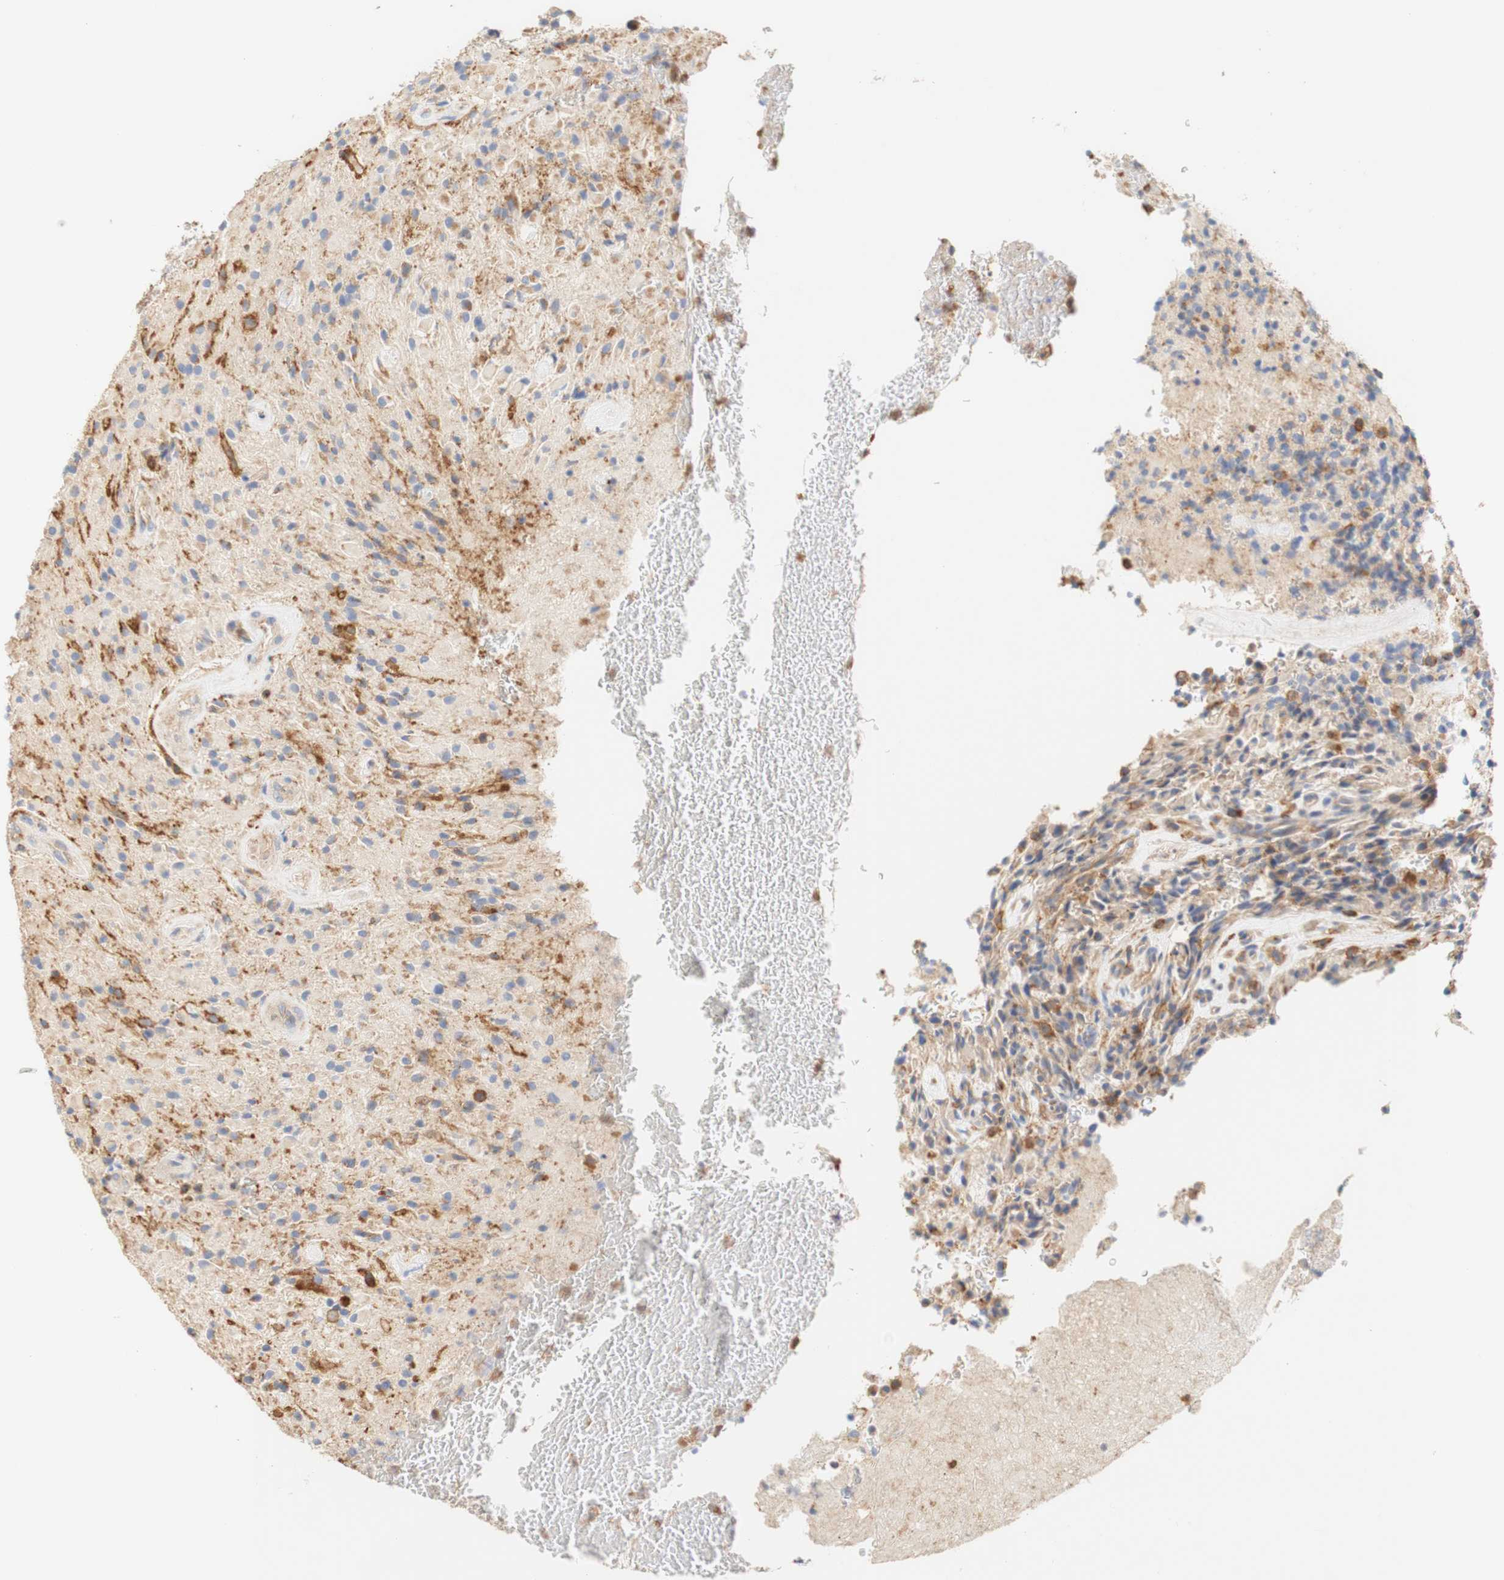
{"staining": {"intensity": "strong", "quantity": "25%-75%", "location": "cytoplasmic/membranous"}, "tissue": "glioma", "cell_type": "Tumor cells", "image_type": "cancer", "snomed": [{"axis": "morphology", "description": "Glioma, malignant, High grade"}, {"axis": "topography", "description": "Brain"}], "caption": "A brown stain labels strong cytoplasmic/membranous staining of a protein in malignant high-grade glioma tumor cells. Nuclei are stained in blue.", "gene": "PCDH7", "patient": {"sex": "male", "age": 71}}